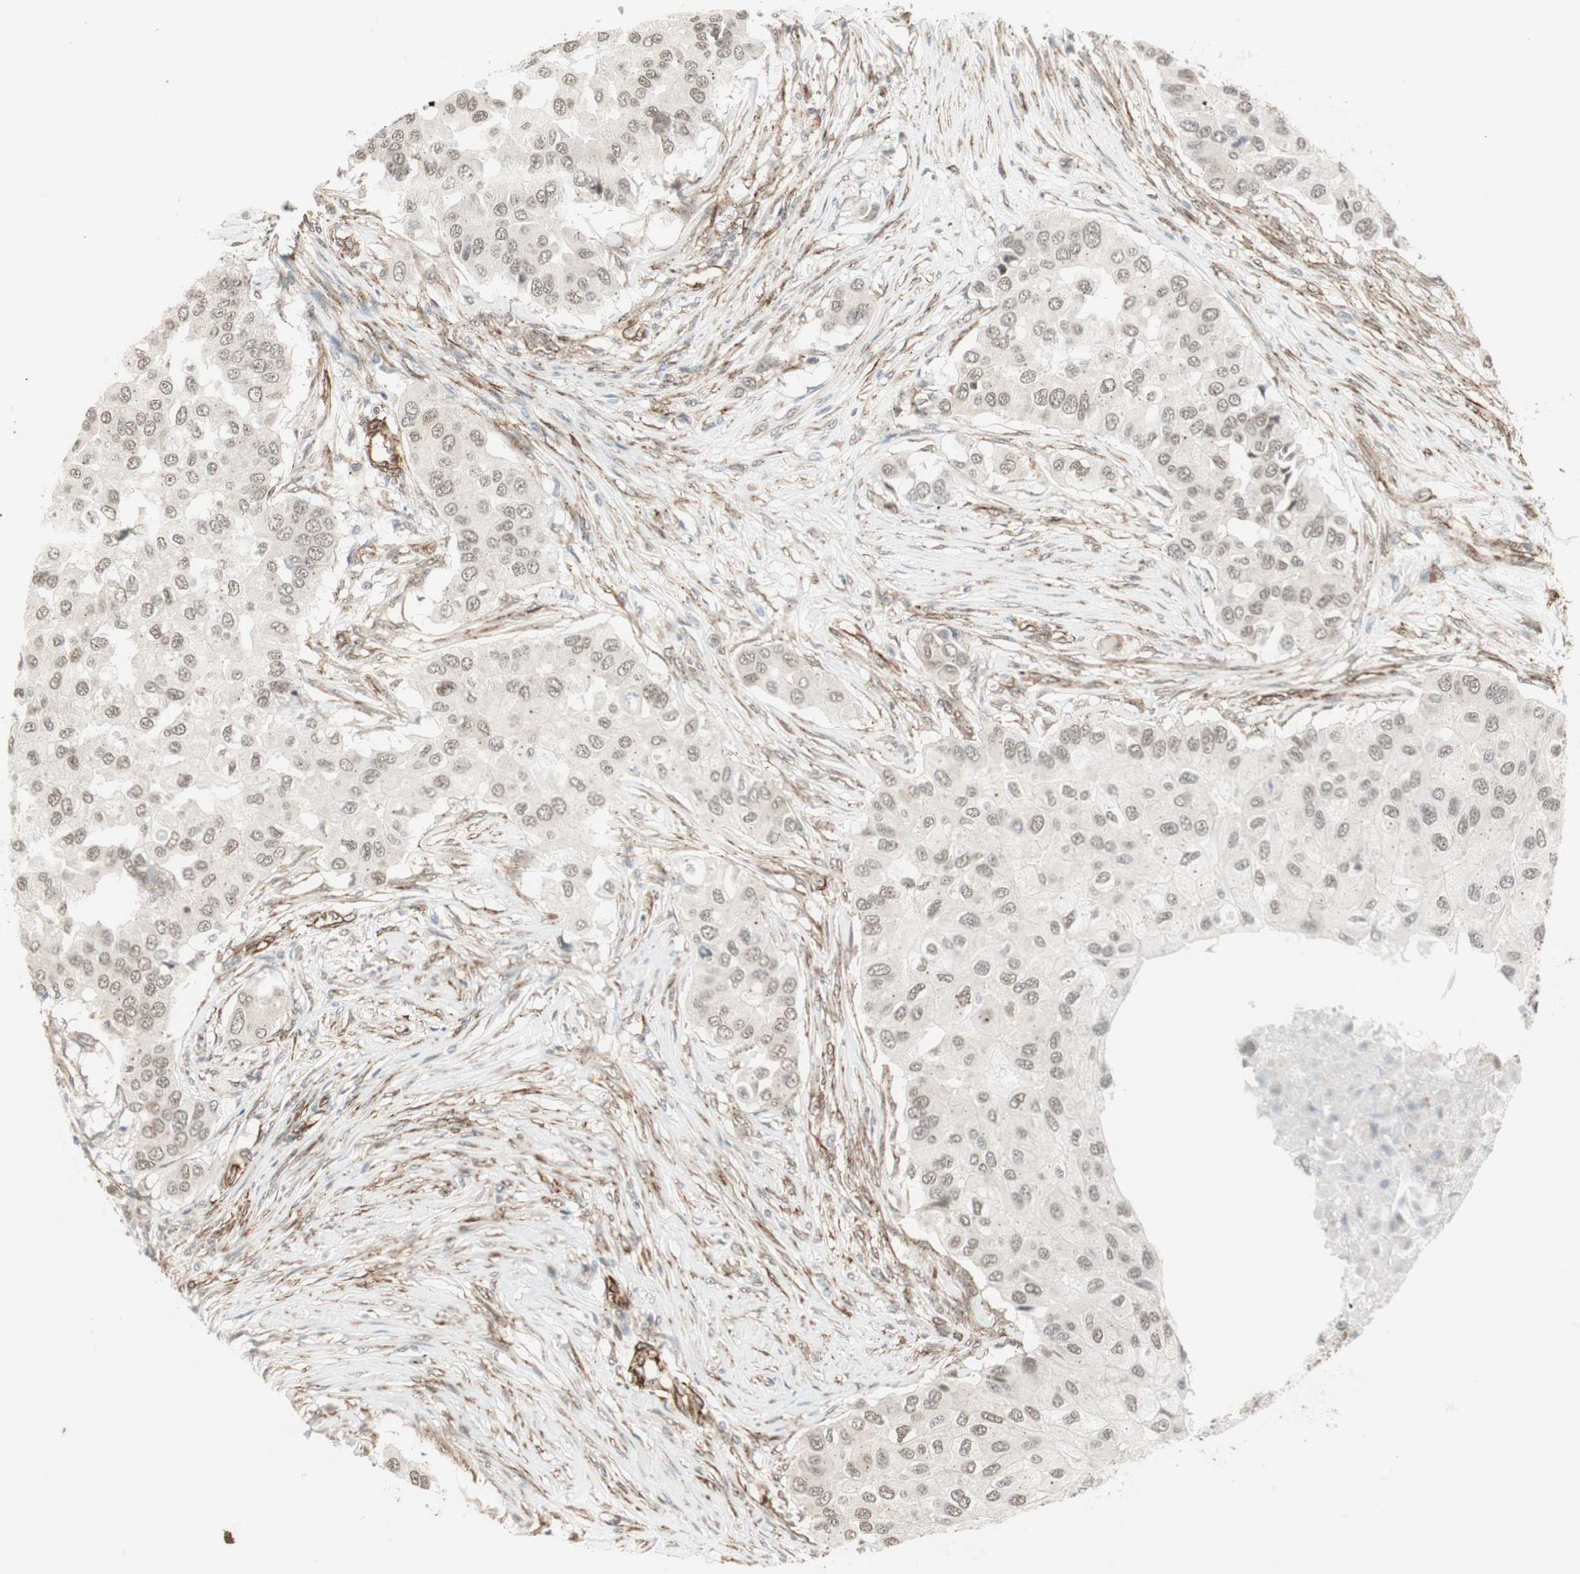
{"staining": {"intensity": "negative", "quantity": "none", "location": "none"}, "tissue": "breast cancer", "cell_type": "Tumor cells", "image_type": "cancer", "snomed": [{"axis": "morphology", "description": "Normal tissue, NOS"}, {"axis": "morphology", "description": "Duct carcinoma"}, {"axis": "topography", "description": "Breast"}], "caption": "Protein analysis of breast cancer displays no significant positivity in tumor cells.", "gene": "CDK19", "patient": {"sex": "female", "age": 49}}